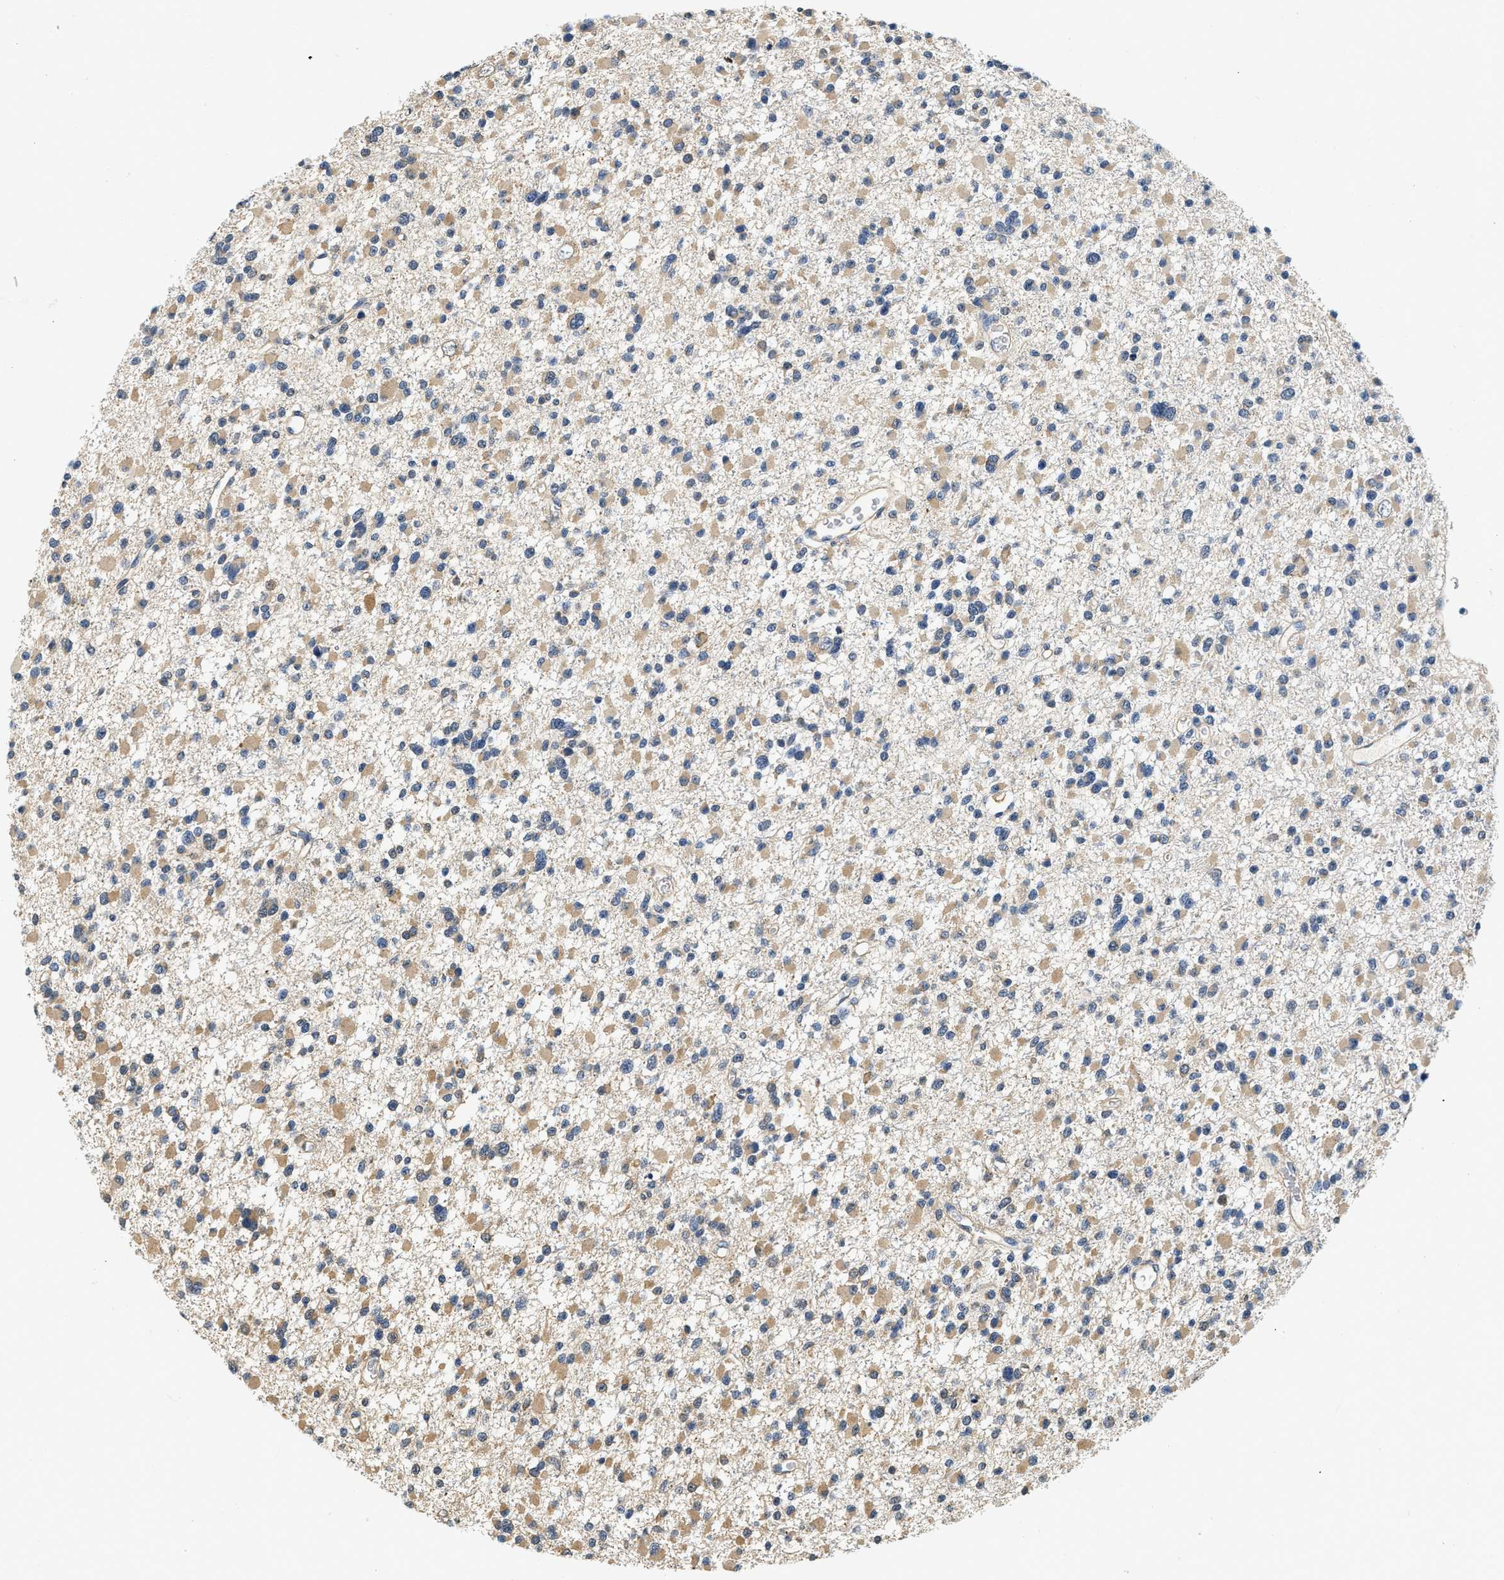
{"staining": {"intensity": "weak", "quantity": ">75%", "location": "cytoplasmic/membranous"}, "tissue": "glioma", "cell_type": "Tumor cells", "image_type": "cancer", "snomed": [{"axis": "morphology", "description": "Glioma, malignant, Low grade"}, {"axis": "topography", "description": "Brain"}], "caption": "The photomicrograph exhibits staining of glioma, revealing weak cytoplasmic/membranous protein staining (brown color) within tumor cells. (DAB (3,3'-diaminobenzidine) = brown stain, brightfield microscopy at high magnification).", "gene": "BCL7C", "patient": {"sex": "female", "age": 22}}